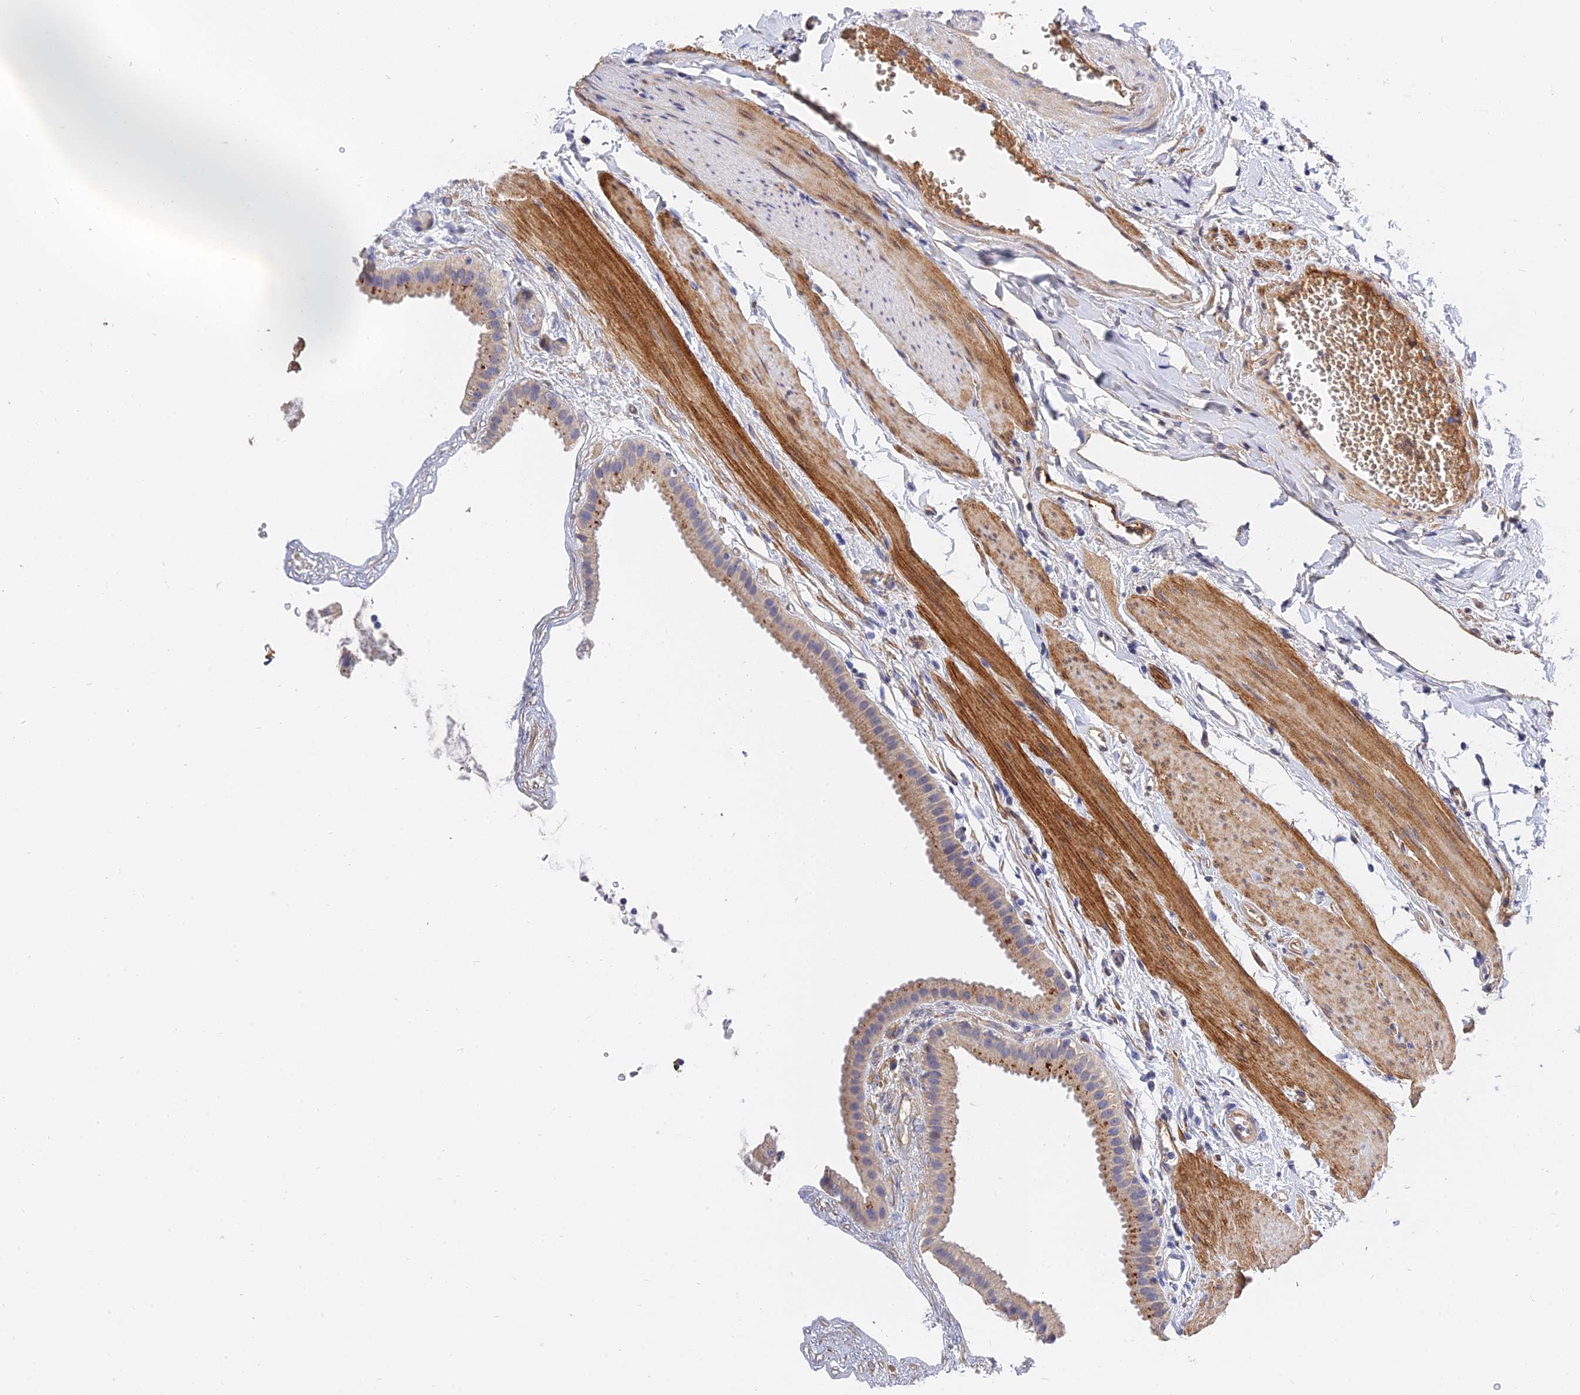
{"staining": {"intensity": "moderate", "quantity": "25%-75%", "location": "cytoplasmic/membranous"}, "tissue": "gallbladder", "cell_type": "Glandular cells", "image_type": "normal", "snomed": [{"axis": "morphology", "description": "Normal tissue, NOS"}, {"axis": "topography", "description": "Gallbladder"}], "caption": "High-power microscopy captured an IHC micrograph of normal gallbladder, revealing moderate cytoplasmic/membranous positivity in about 25%-75% of glandular cells. (DAB = brown stain, brightfield microscopy at high magnification).", "gene": "MRPL35", "patient": {"sex": "female", "age": 64}}